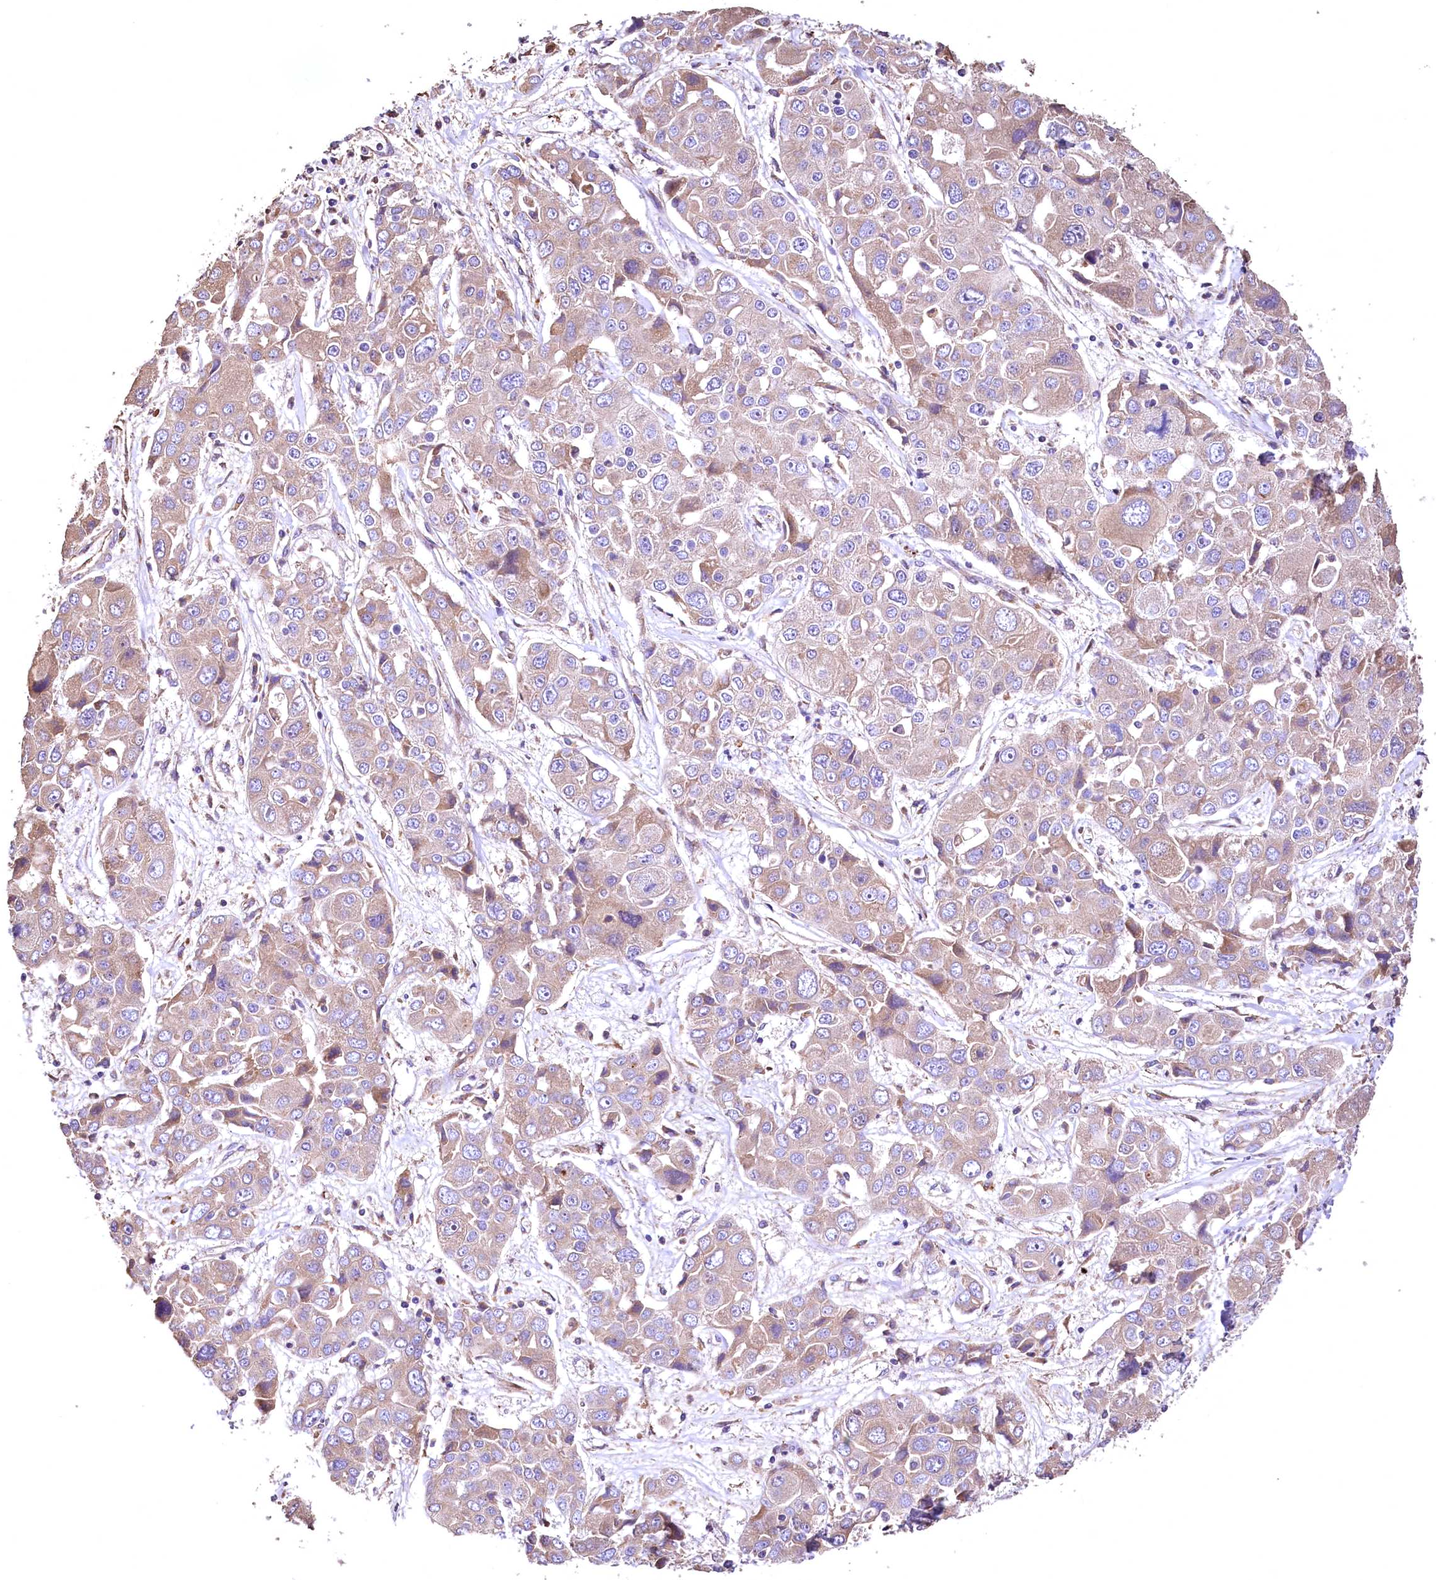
{"staining": {"intensity": "weak", "quantity": ">75%", "location": "cytoplasmic/membranous"}, "tissue": "liver cancer", "cell_type": "Tumor cells", "image_type": "cancer", "snomed": [{"axis": "morphology", "description": "Cholangiocarcinoma"}, {"axis": "topography", "description": "Liver"}], "caption": "This is a histology image of IHC staining of cholangiocarcinoma (liver), which shows weak positivity in the cytoplasmic/membranous of tumor cells.", "gene": "RASSF1", "patient": {"sex": "male", "age": 67}}